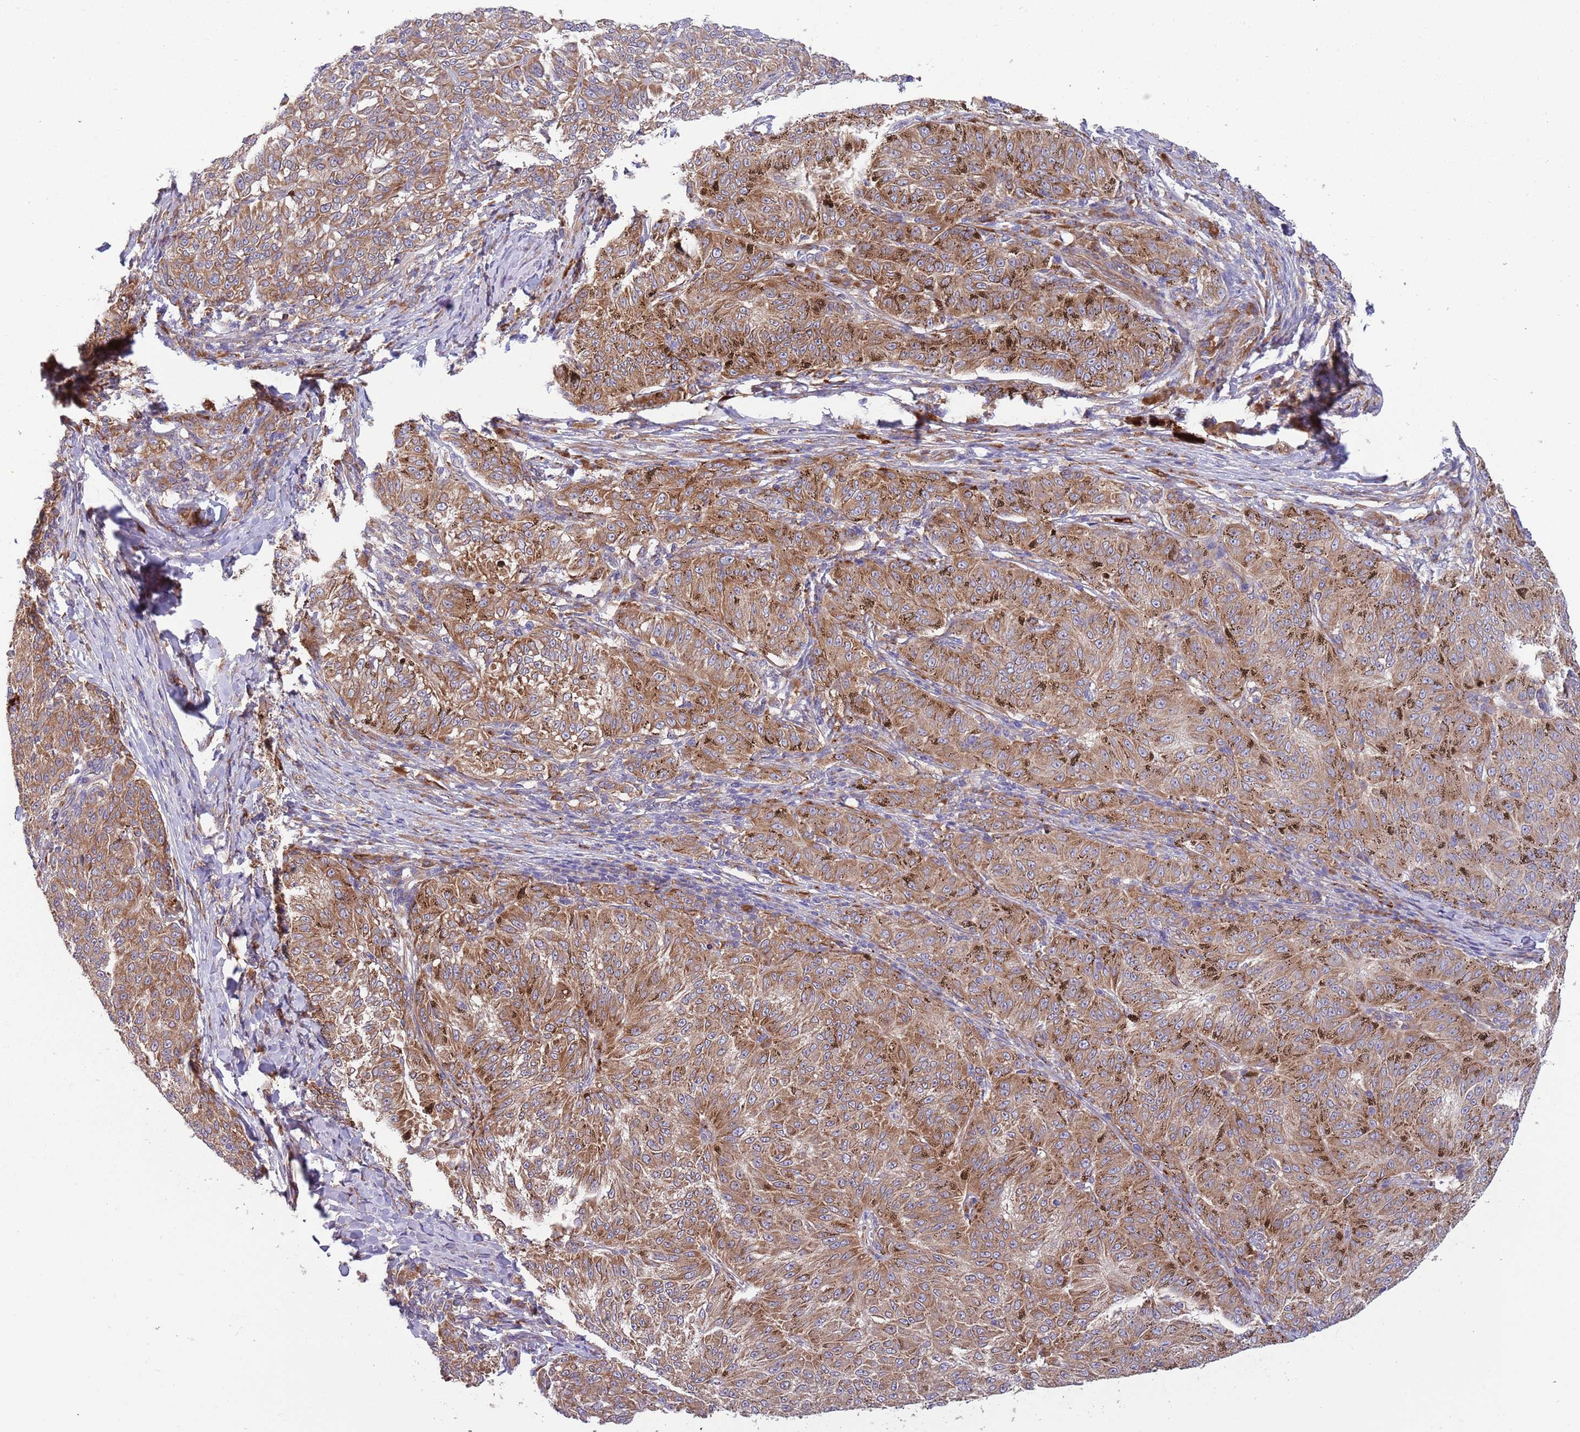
{"staining": {"intensity": "moderate", "quantity": ">75%", "location": "cytoplasmic/membranous"}, "tissue": "melanoma", "cell_type": "Tumor cells", "image_type": "cancer", "snomed": [{"axis": "morphology", "description": "Malignant melanoma, NOS"}, {"axis": "topography", "description": "Skin"}], "caption": "This is an image of immunohistochemistry (IHC) staining of malignant melanoma, which shows moderate positivity in the cytoplasmic/membranous of tumor cells.", "gene": "ARMCX6", "patient": {"sex": "female", "age": 72}}